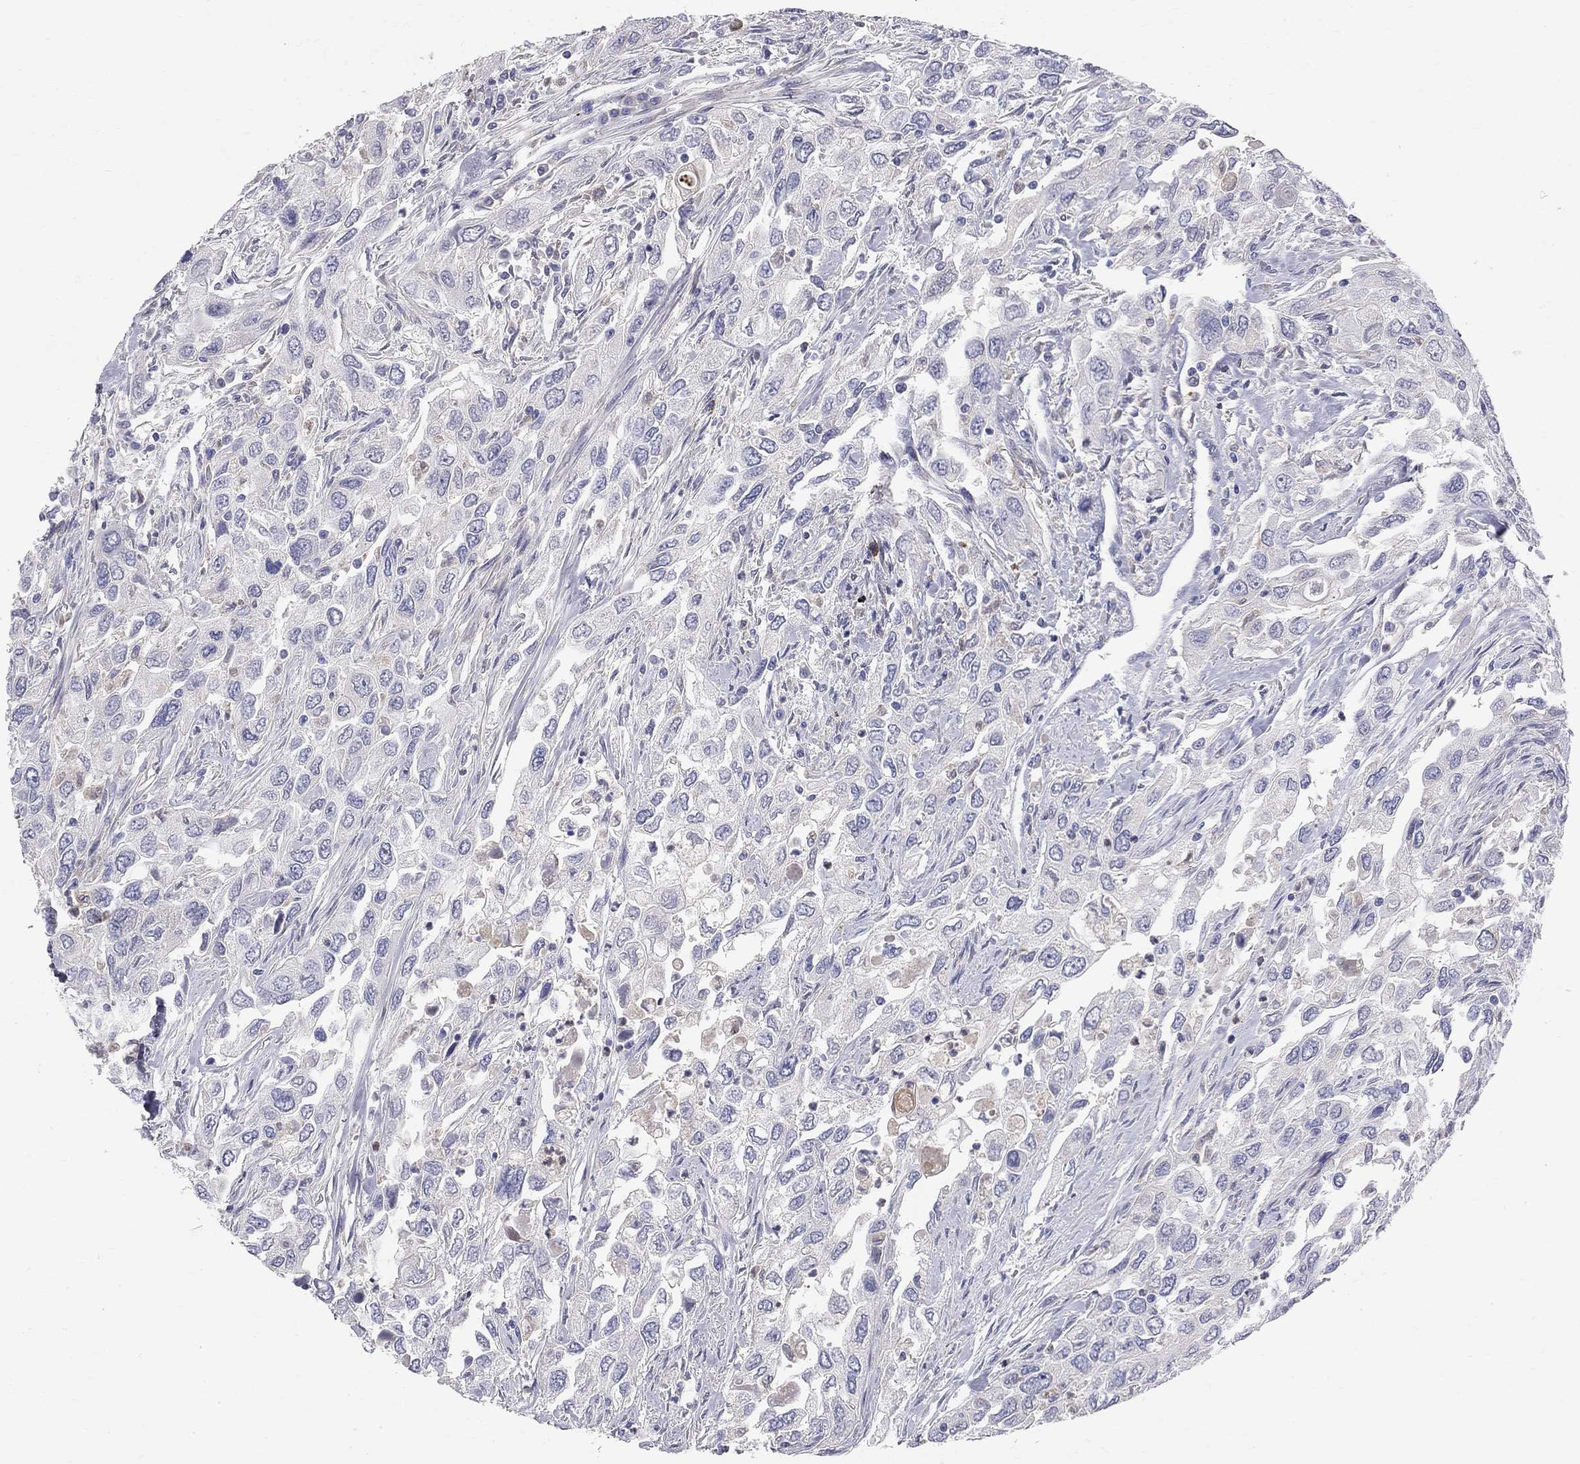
{"staining": {"intensity": "negative", "quantity": "none", "location": "none"}, "tissue": "urothelial cancer", "cell_type": "Tumor cells", "image_type": "cancer", "snomed": [{"axis": "morphology", "description": "Urothelial carcinoma, High grade"}, {"axis": "topography", "description": "Urinary bladder"}], "caption": "Tumor cells show no significant staining in urothelial carcinoma (high-grade).", "gene": "ACSL1", "patient": {"sex": "male", "age": 76}}